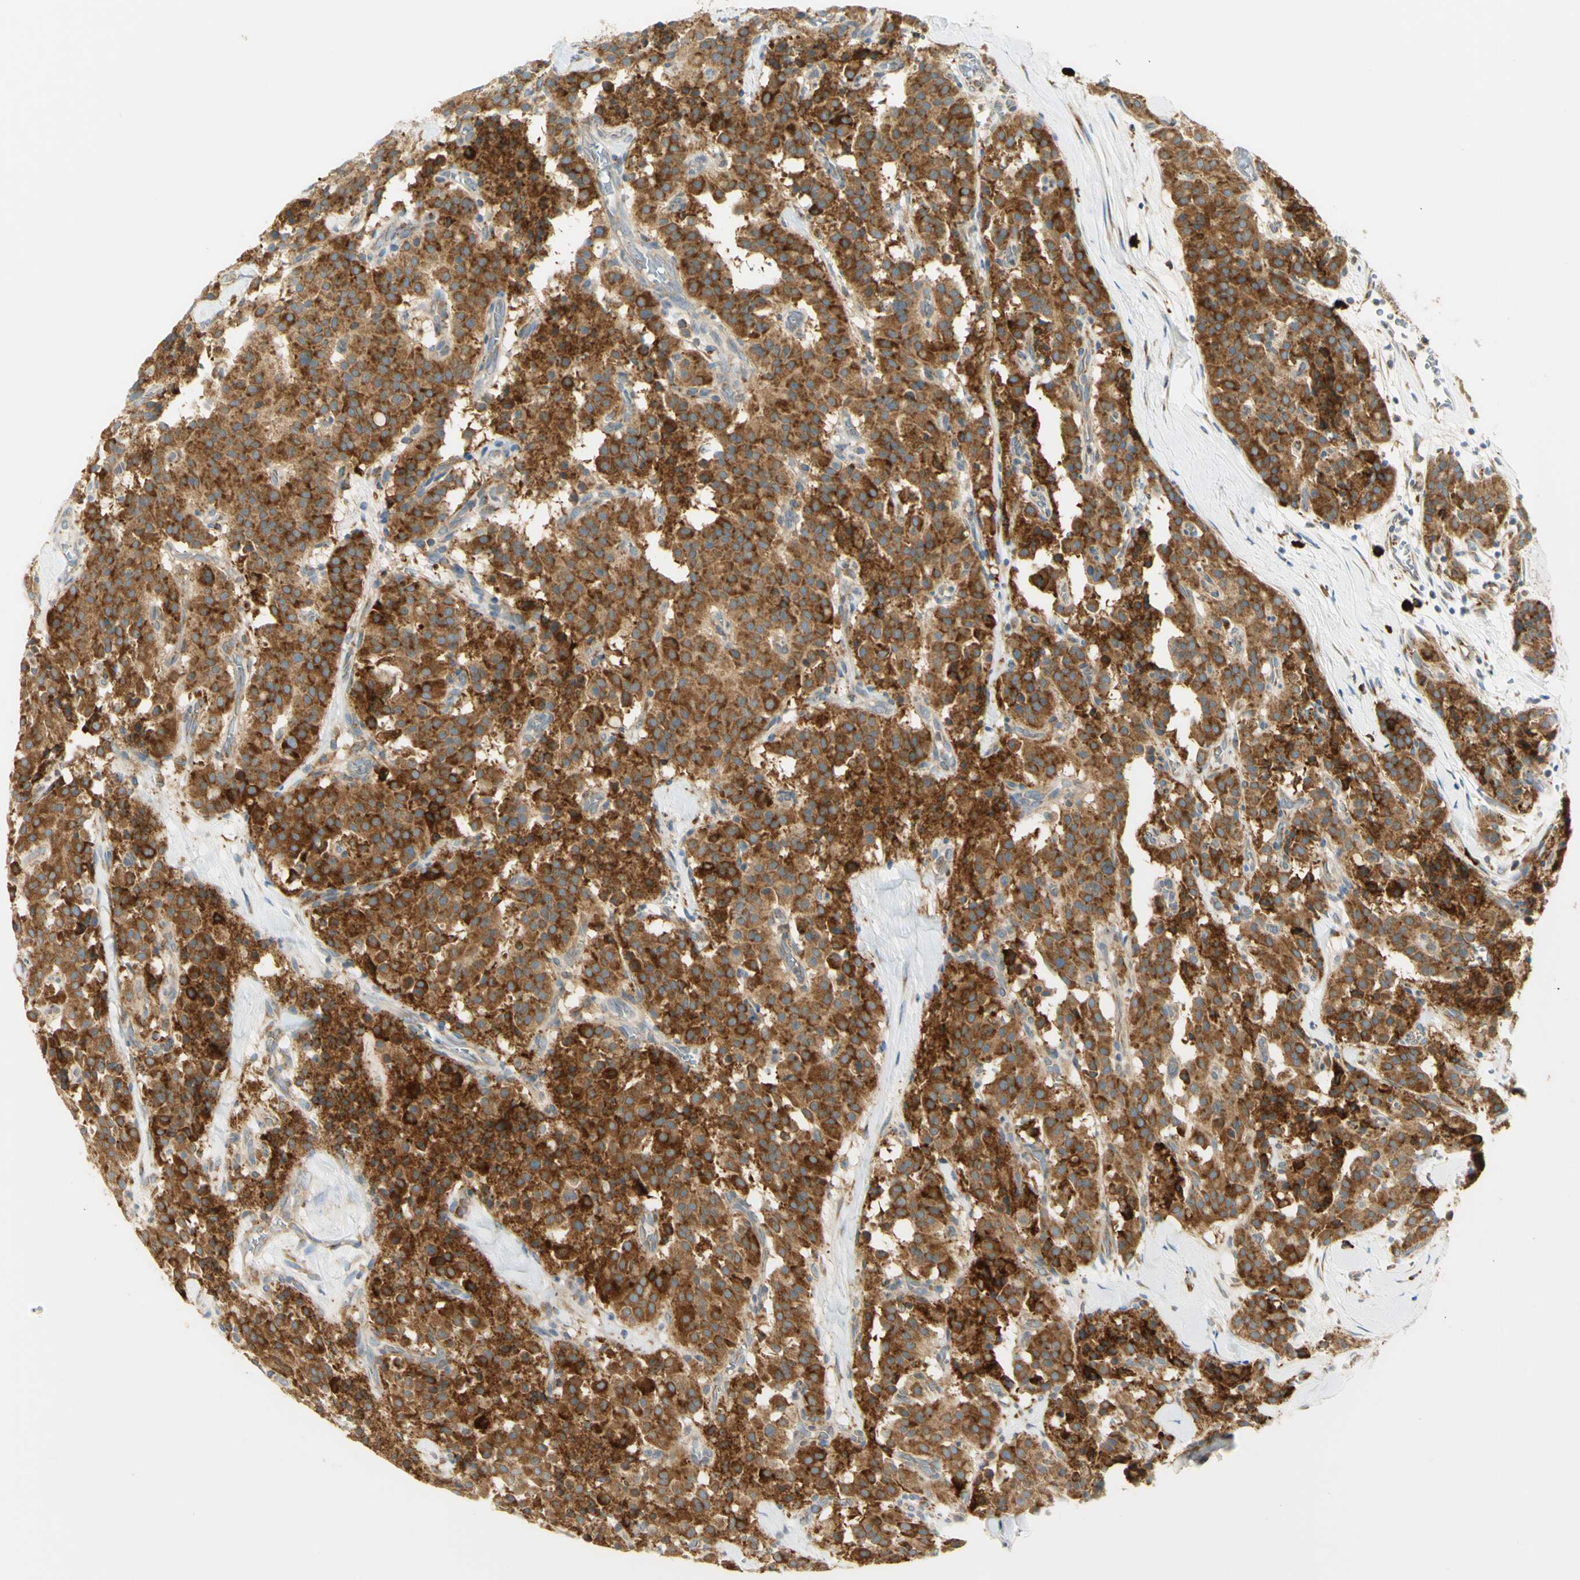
{"staining": {"intensity": "strong", "quantity": ">75%", "location": "cytoplasmic/membranous"}, "tissue": "carcinoid", "cell_type": "Tumor cells", "image_type": "cancer", "snomed": [{"axis": "morphology", "description": "Carcinoid, malignant, NOS"}, {"axis": "topography", "description": "Lung"}], "caption": "Immunohistochemical staining of human malignant carcinoid displays high levels of strong cytoplasmic/membranous protein staining in about >75% of tumor cells. Immunohistochemistry (ihc) stains the protein in brown and the nuclei are stained blue.", "gene": "MANF", "patient": {"sex": "male", "age": 30}}